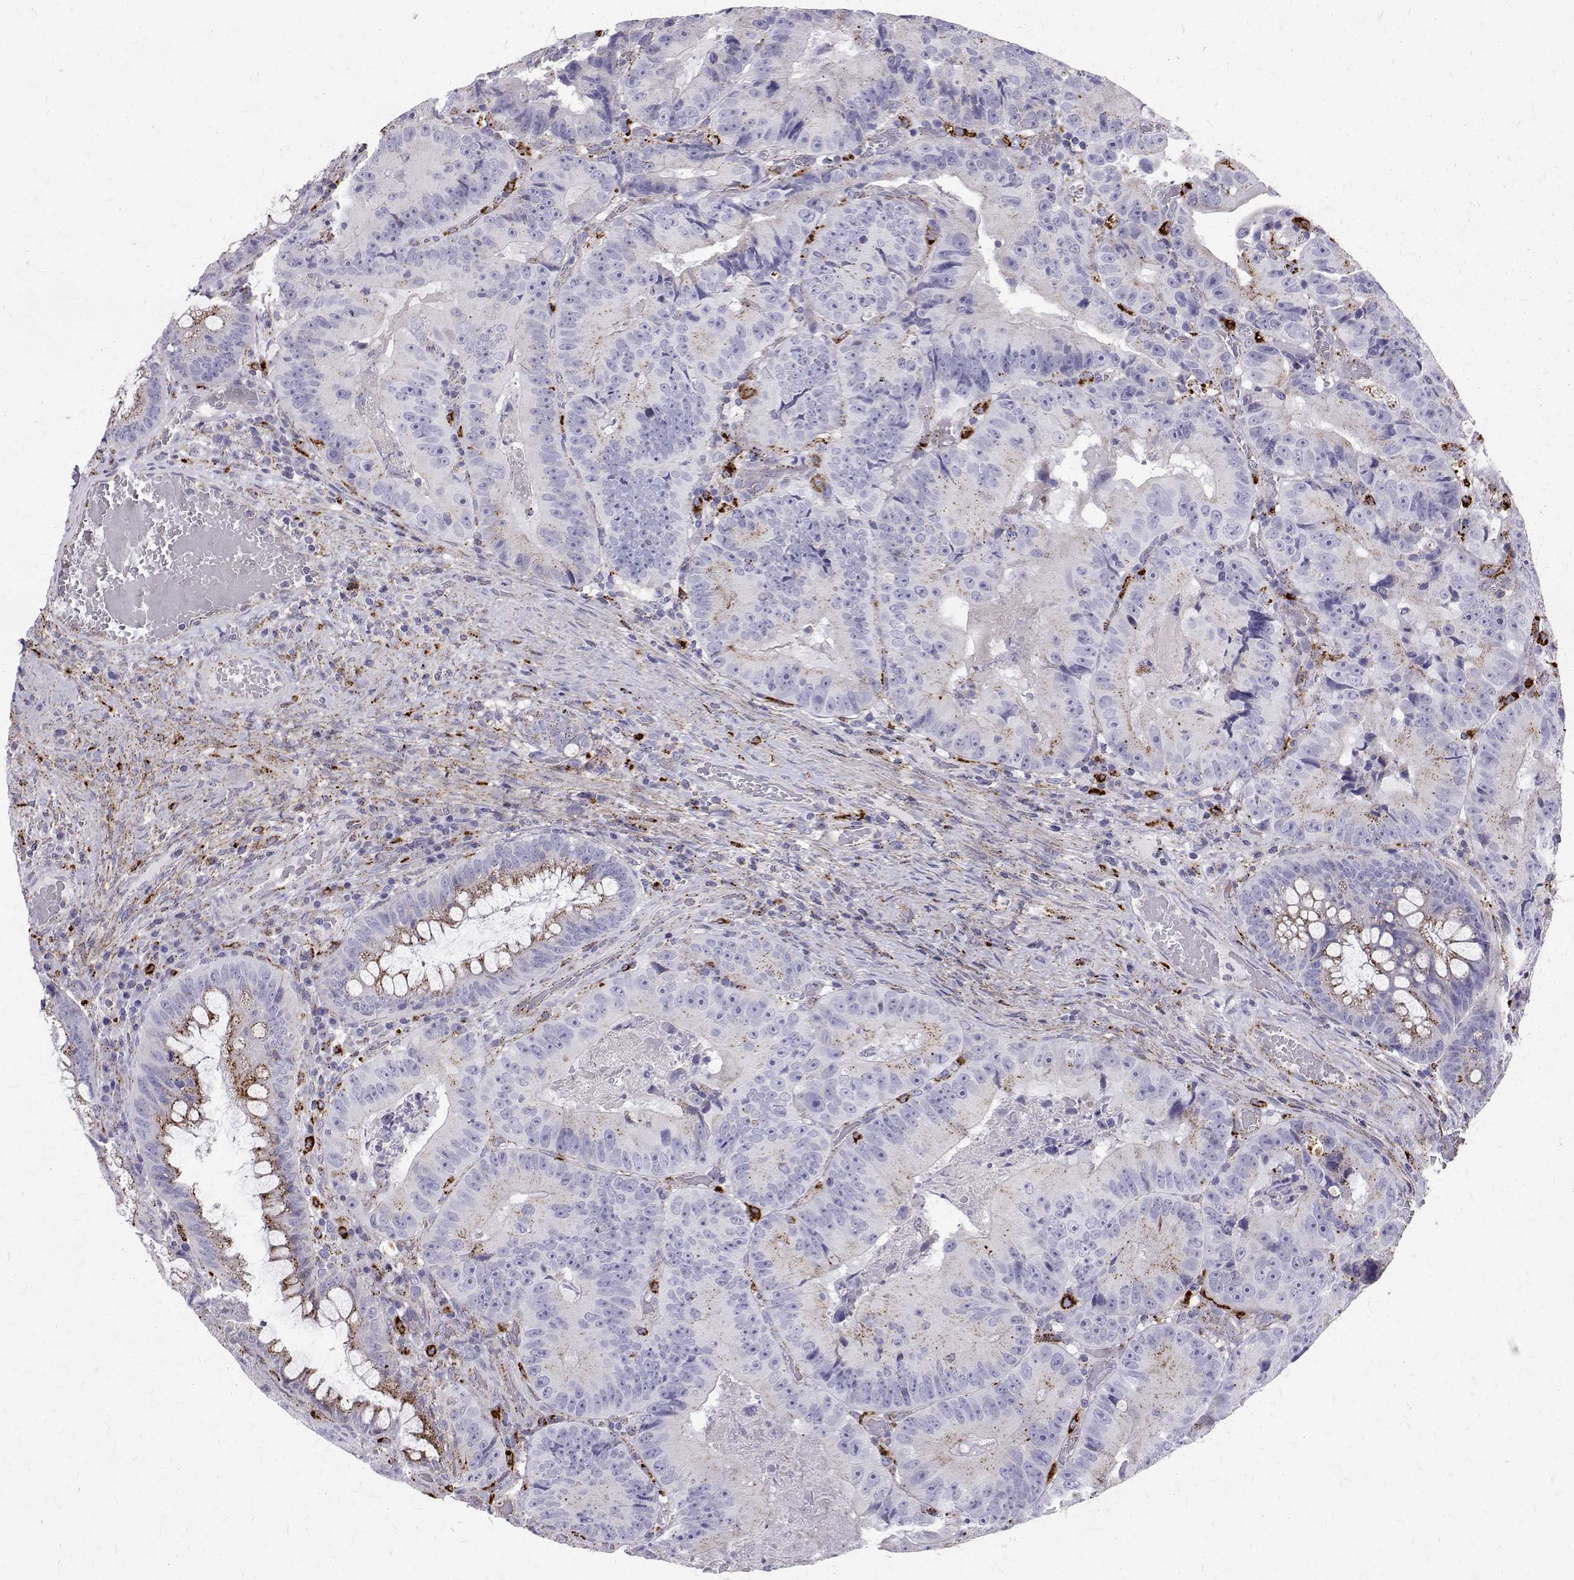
{"staining": {"intensity": "negative", "quantity": "none", "location": "none"}, "tissue": "colorectal cancer", "cell_type": "Tumor cells", "image_type": "cancer", "snomed": [{"axis": "morphology", "description": "Adenocarcinoma, NOS"}, {"axis": "topography", "description": "Colon"}], "caption": "An image of colorectal adenocarcinoma stained for a protein shows no brown staining in tumor cells. (DAB IHC, high magnification).", "gene": "TPP1", "patient": {"sex": "female", "age": 86}}